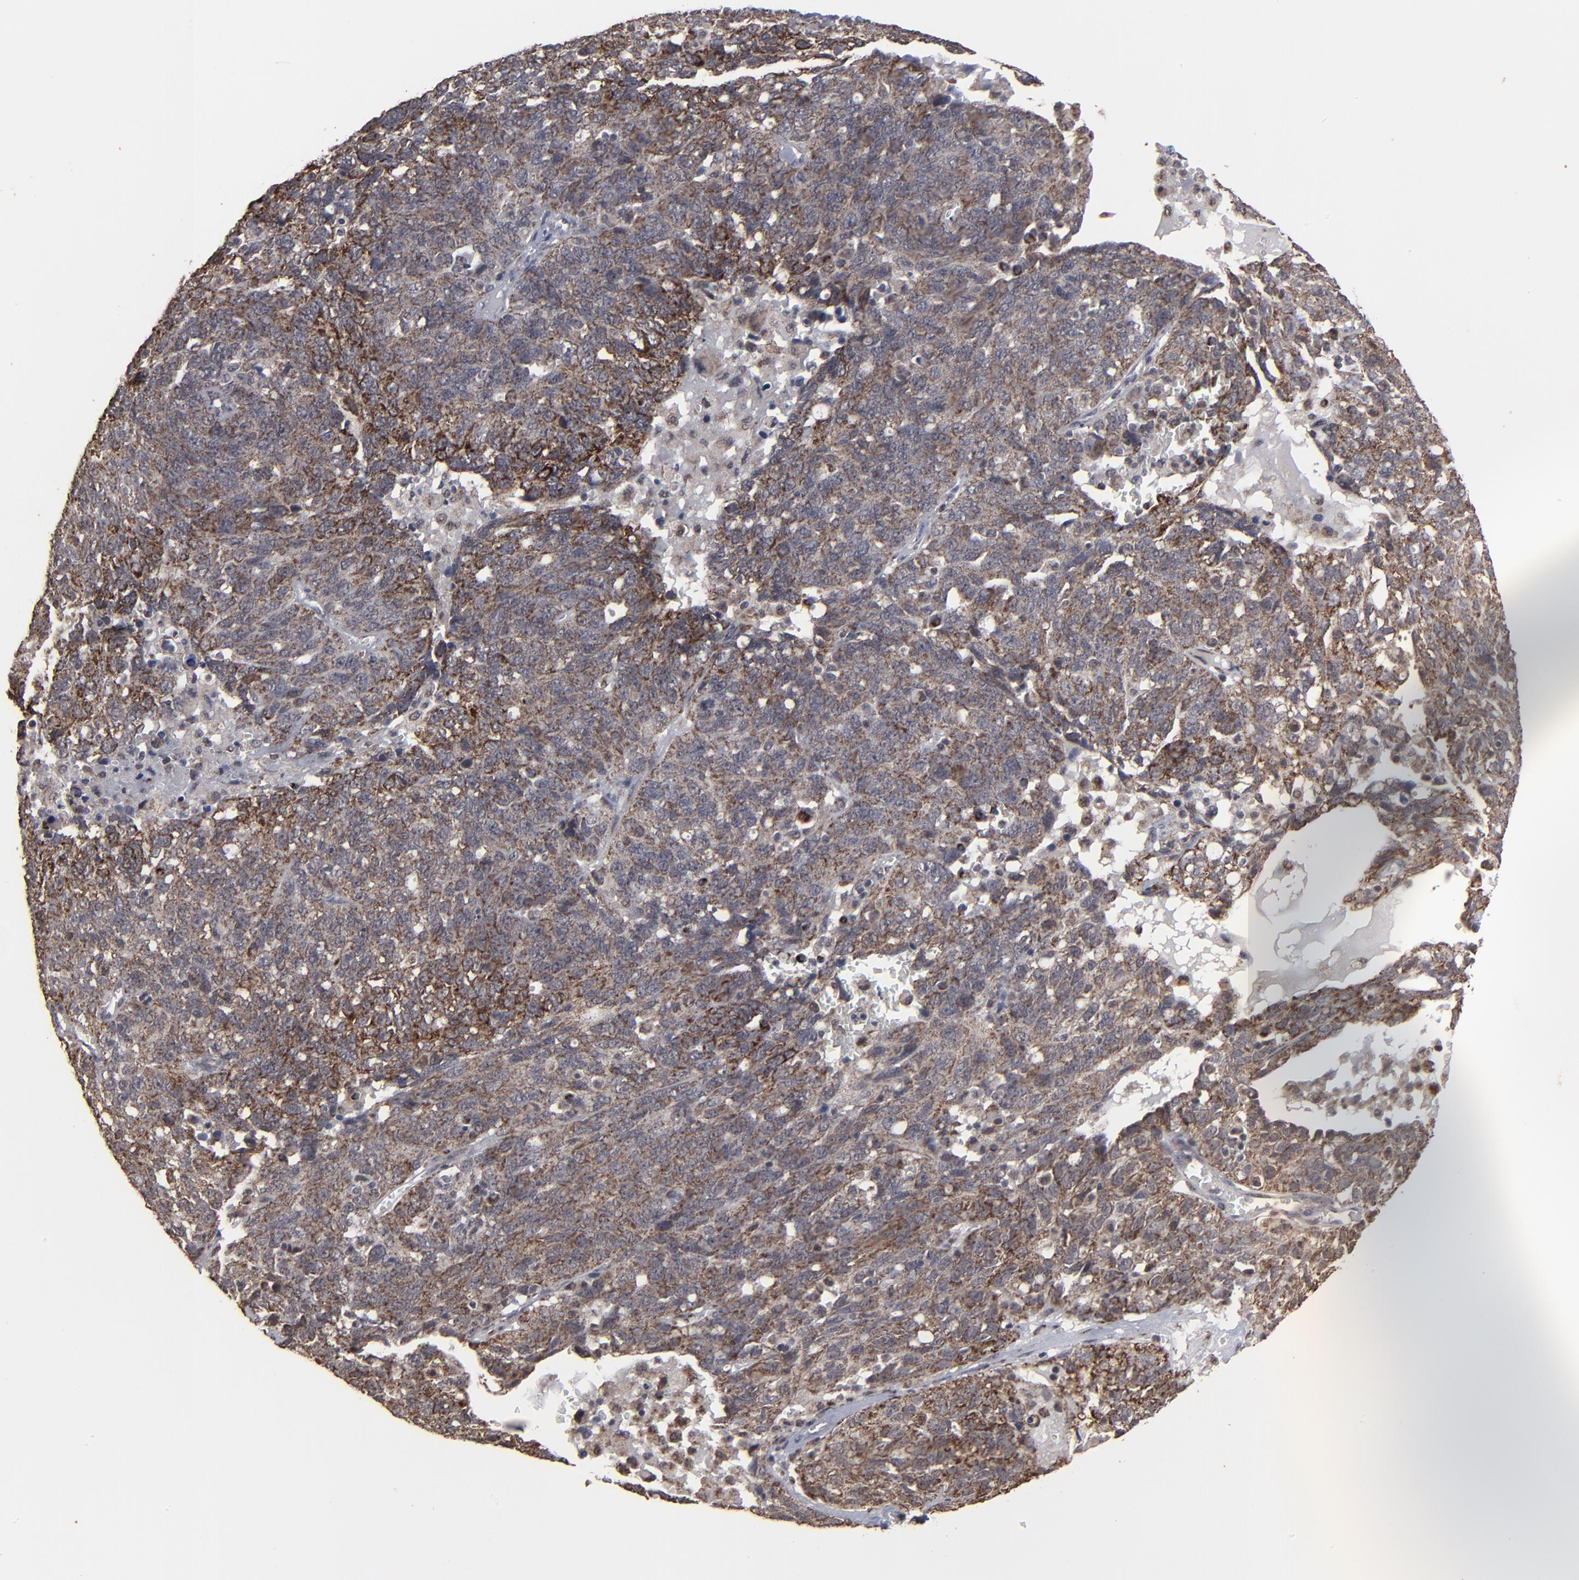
{"staining": {"intensity": "moderate", "quantity": ">75%", "location": "cytoplasmic/membranous"}, "tissue": "ovarian cancer", "cell_type": "Tumor cells", "image_type": "cancer", "snomed": [{"axis": "morphology", "description": "Cystadenocarcinoma, serous, NOS"}, {"axis": "topography", "description": "Ovary"}], "caption": "Protein expression analysis of ovarian serous cystadenocarcinoma shows moderate cytoplasmic/membranous expression in about >75% of tumor cells.", "gene": "BNIP3", "patient": {"sex": "female", "age": 71}}